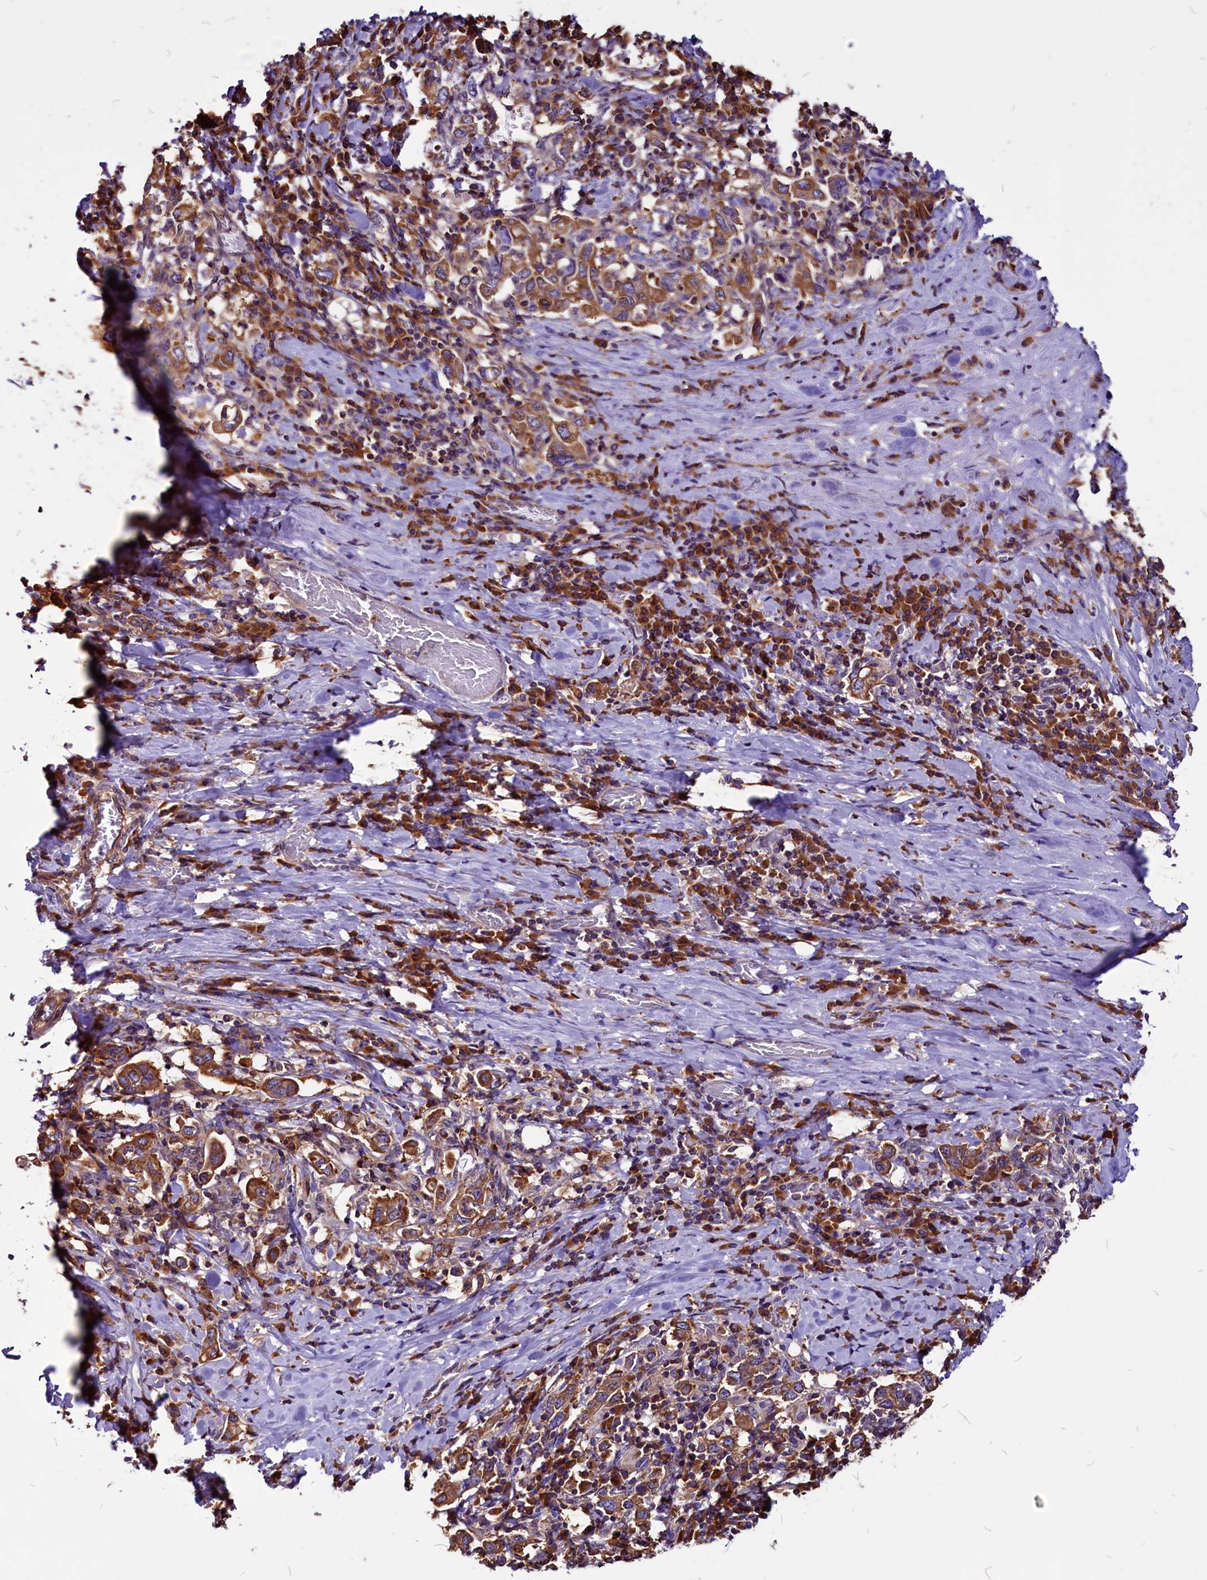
{"staining": {"intensity": "strong", "quantity": ">75%", "location": "cytoplasmic/membranous"}, "tissue": "stomach cancer", "cell_type": "Tumor cells", "image_type": "cancer", "snomed": [{"axis": "morphology", "description": "Adenocarcinoma, NOS"}, {"axis": "topography", "description": "Stomach, upper"}, {"axis": "topography", "description": "Stomach"}], "caption": "Immunohistochemistry staining of stomach adenocarcinoma, which shows high levels of strong cytoplasmic/membranous expression in approximately >75% of tumor cells indicating strong cytoplasmic/membranous protein staining. The staining was performed using DAB (3,3'-diaminobenzidine) (brown) for protein detection and nuclei were counterstained in hematoxylin (blue).", "gene": "EIF3G", "patient": {"sex": "male", "age": 62}}